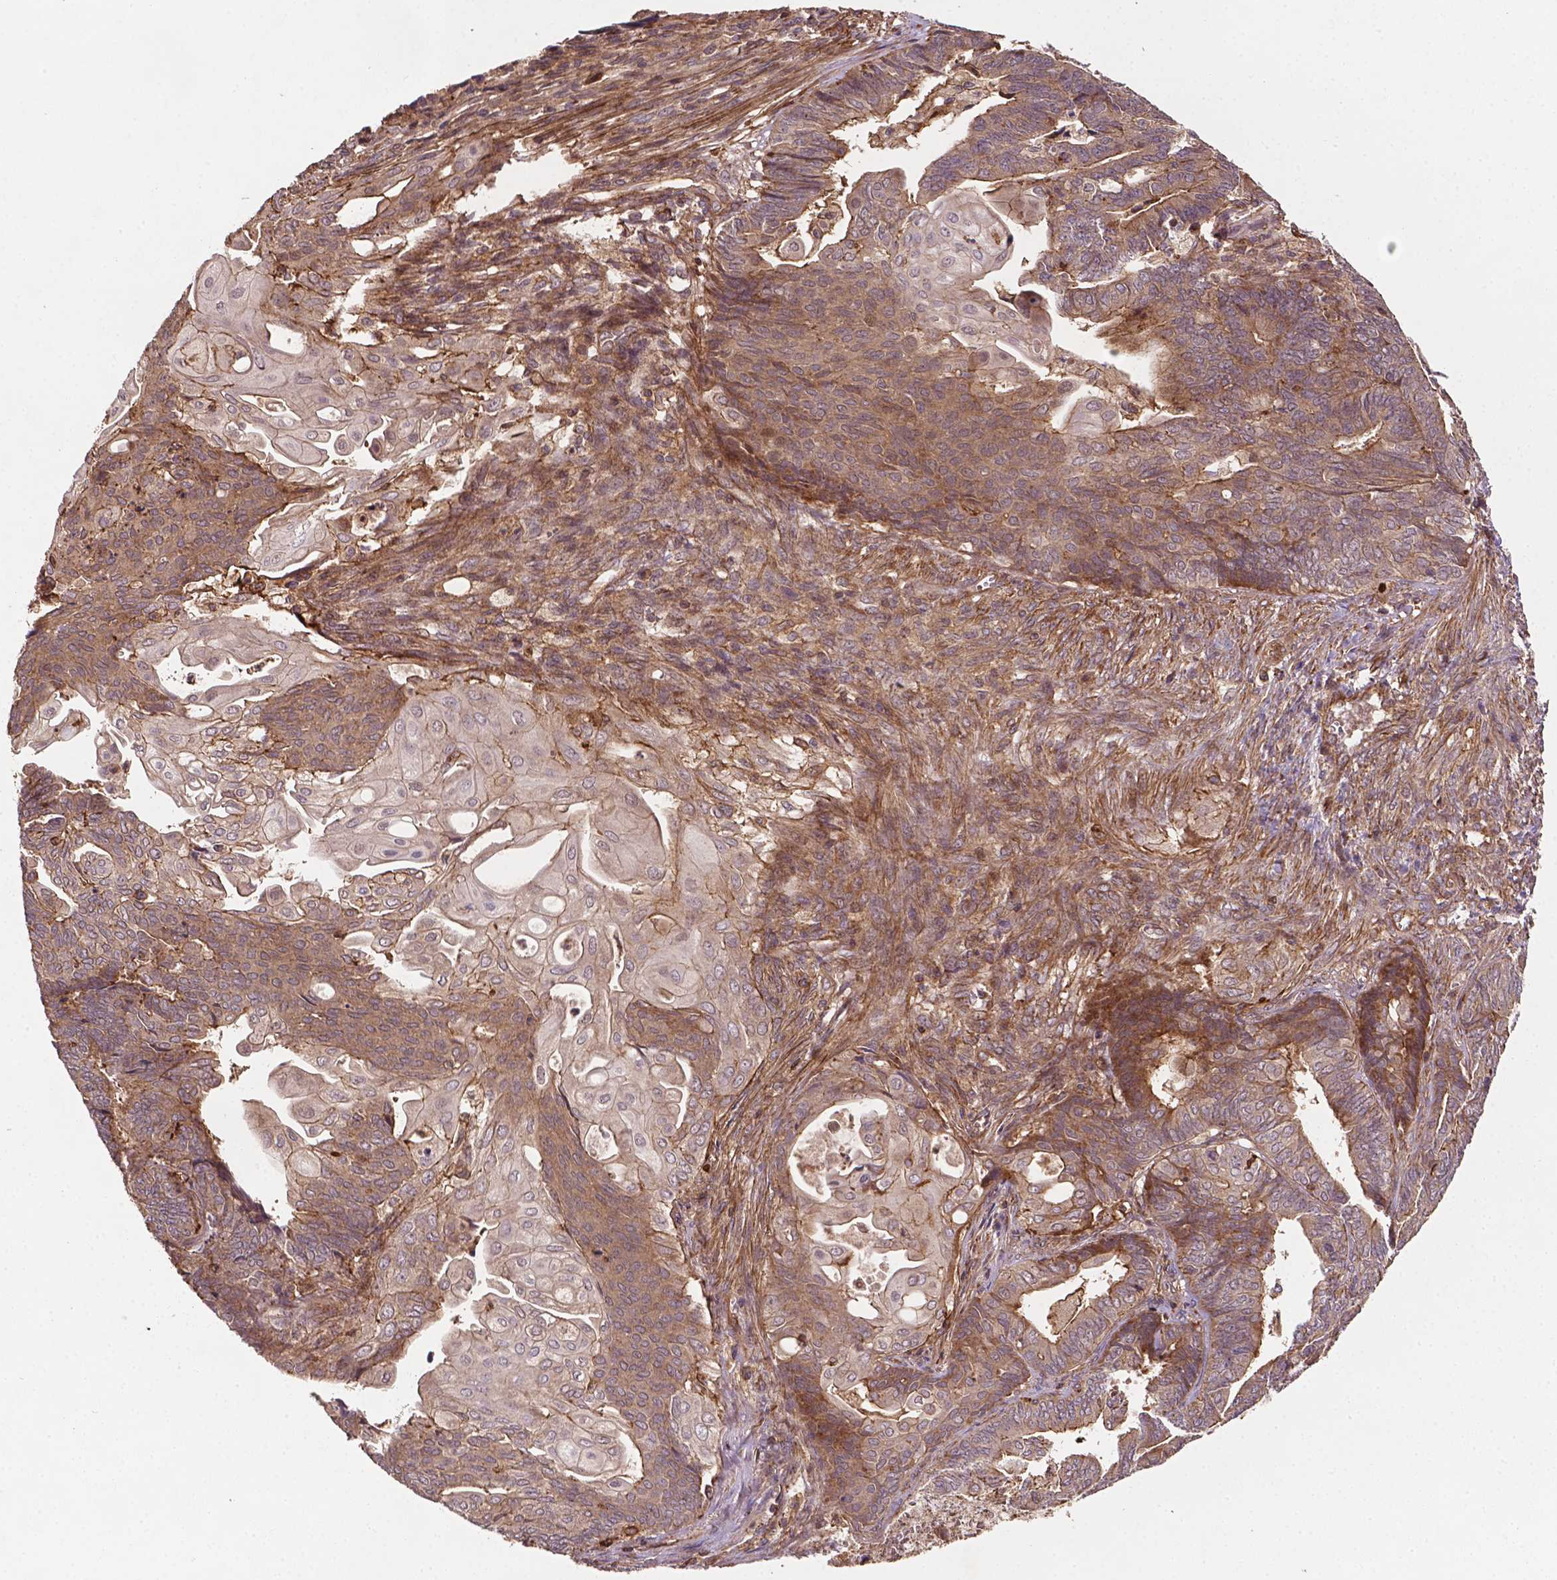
{"staining": {"intensity": "moderate", "quantity": ">75%", "location": "cytoplasmic/membranous"}, "tissue": "endometrial cancer", "cell_type": "Tumor cells", "image_type": "cancer", "snomed": [{"axis": "morphology", "description": "Adenocarcinoma, NOS"}, {"axis": "topography", "description": "Endometrium"}], "caption": "Endometrial cancer stained with a brown dye reveals moderate cytoplasmic/membranous positive positivity in approximately >75% of tumor cells.", "gene": "ZMYND19", "patient": {"sex": "female", "age": 73}}